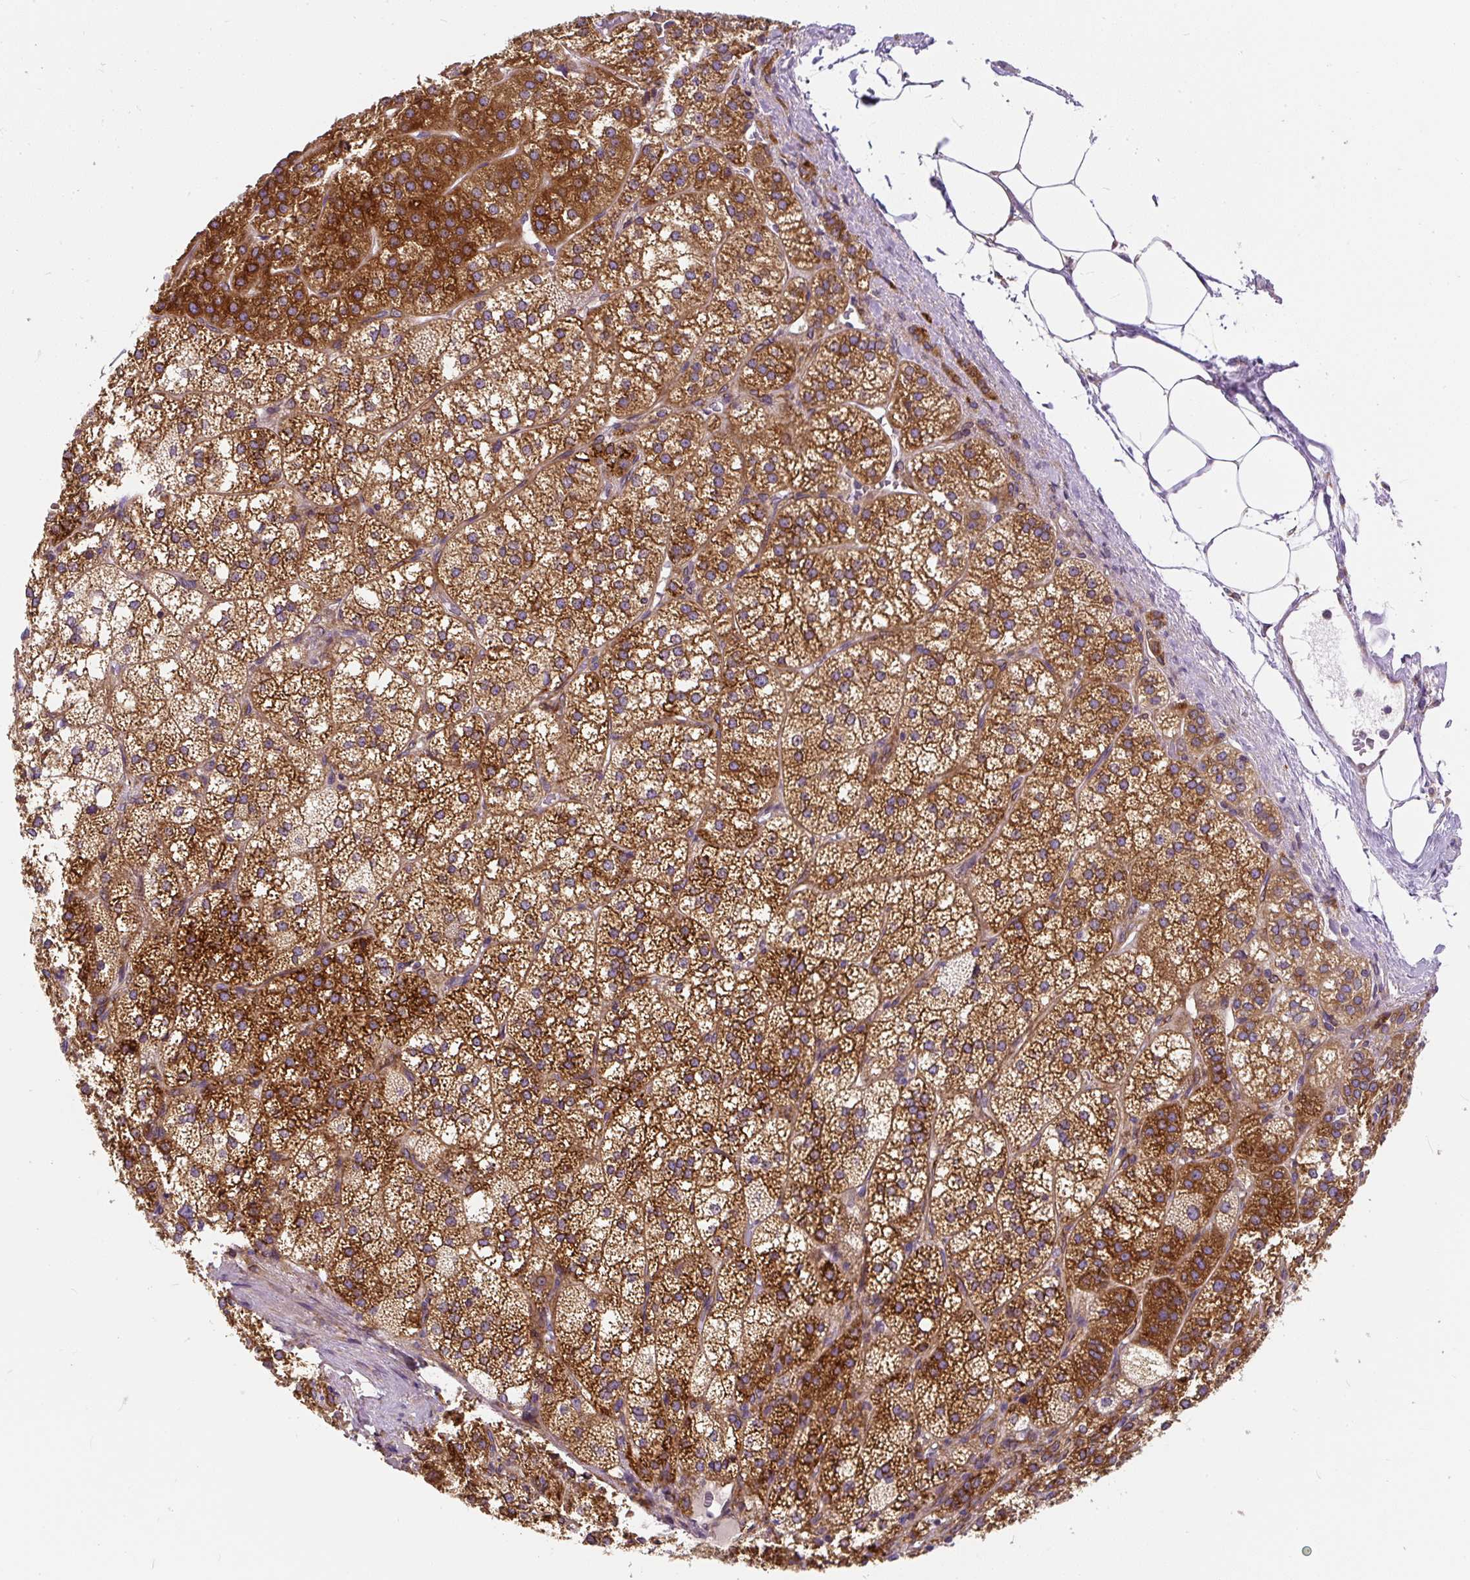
{"staining": {"intensity": "strong", "quantity": ">75%", "location": "cytoplasmic/membranous"}, "tissue": "adrenal gland", "cell_type": "Glandular cells", "image_type": "normal", "snomed": [{"axis": "morphology", "description": "Normal tissue, NOS"}, {"axis": "topography", "description": "Adrenal gland"}], "caption": "This histopathology image shows IHC staining of benign human adrenal gland, with high strong cytoplasmic/membranous positivity in approximately >75% of glandular cells.", "gene": "CYP20A1", "patient": {"sex": "female", "age": 60}}